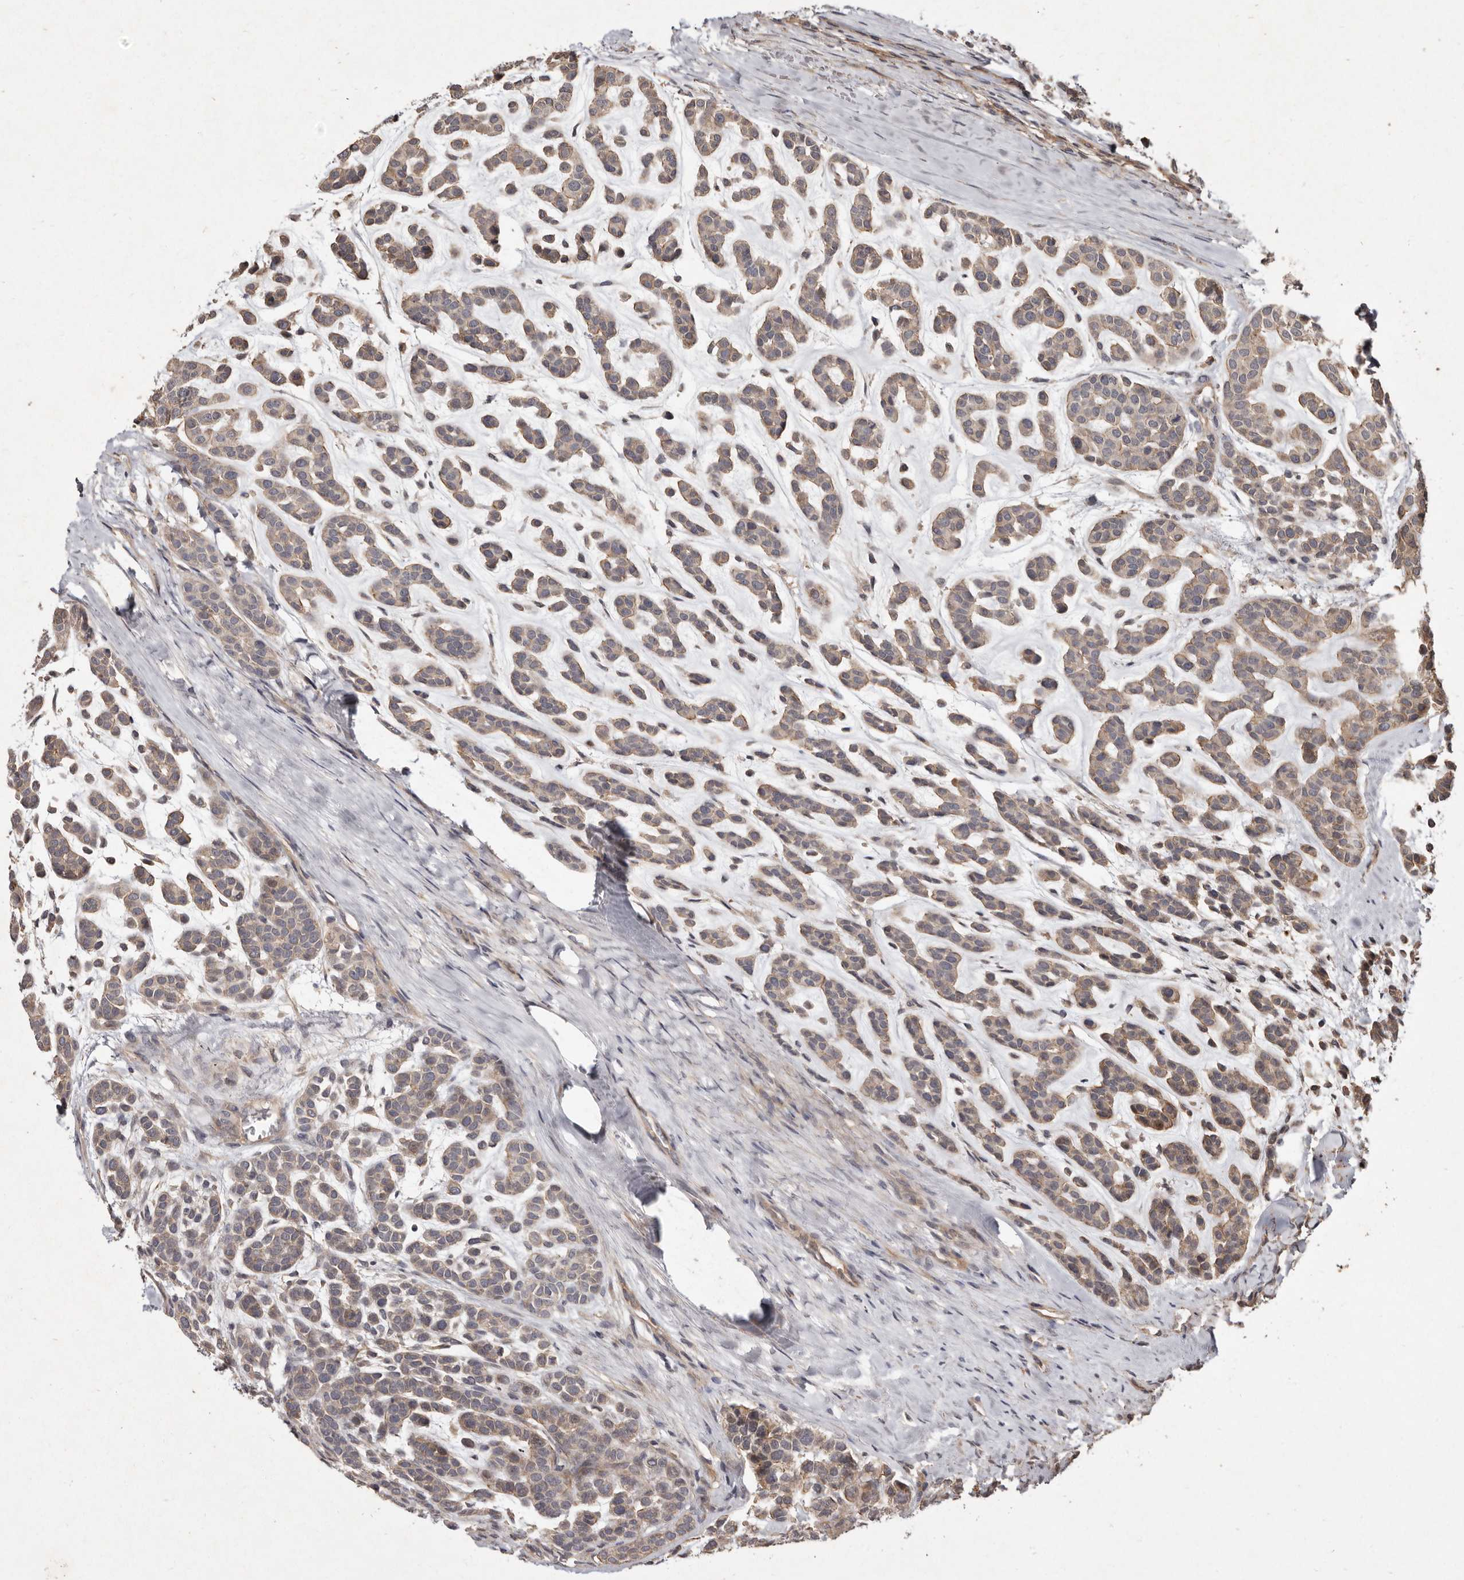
{"staining": {"intensity": "weak", "quantity": ">75%", "location": "cytoplasmic/membranous"}, "tissue": "head and neck cancer", "cell_type": "Tumor cells", "image_type": "cancer", "snomed": [{"axis": "morphology", "description": "Adenocarcinoma, NOS"}, {"axis": "morphology", "description": "Adenoma, NOS"}, {"axis": "topography", "description": "Head-Neck"}], "caption": "Human adenocarcinoma (head and neck) stained with a protein marker displays weak staining in tumor cells.", "gene": "SEMA3A", "patient": {"sex": "female", "age": 55}}